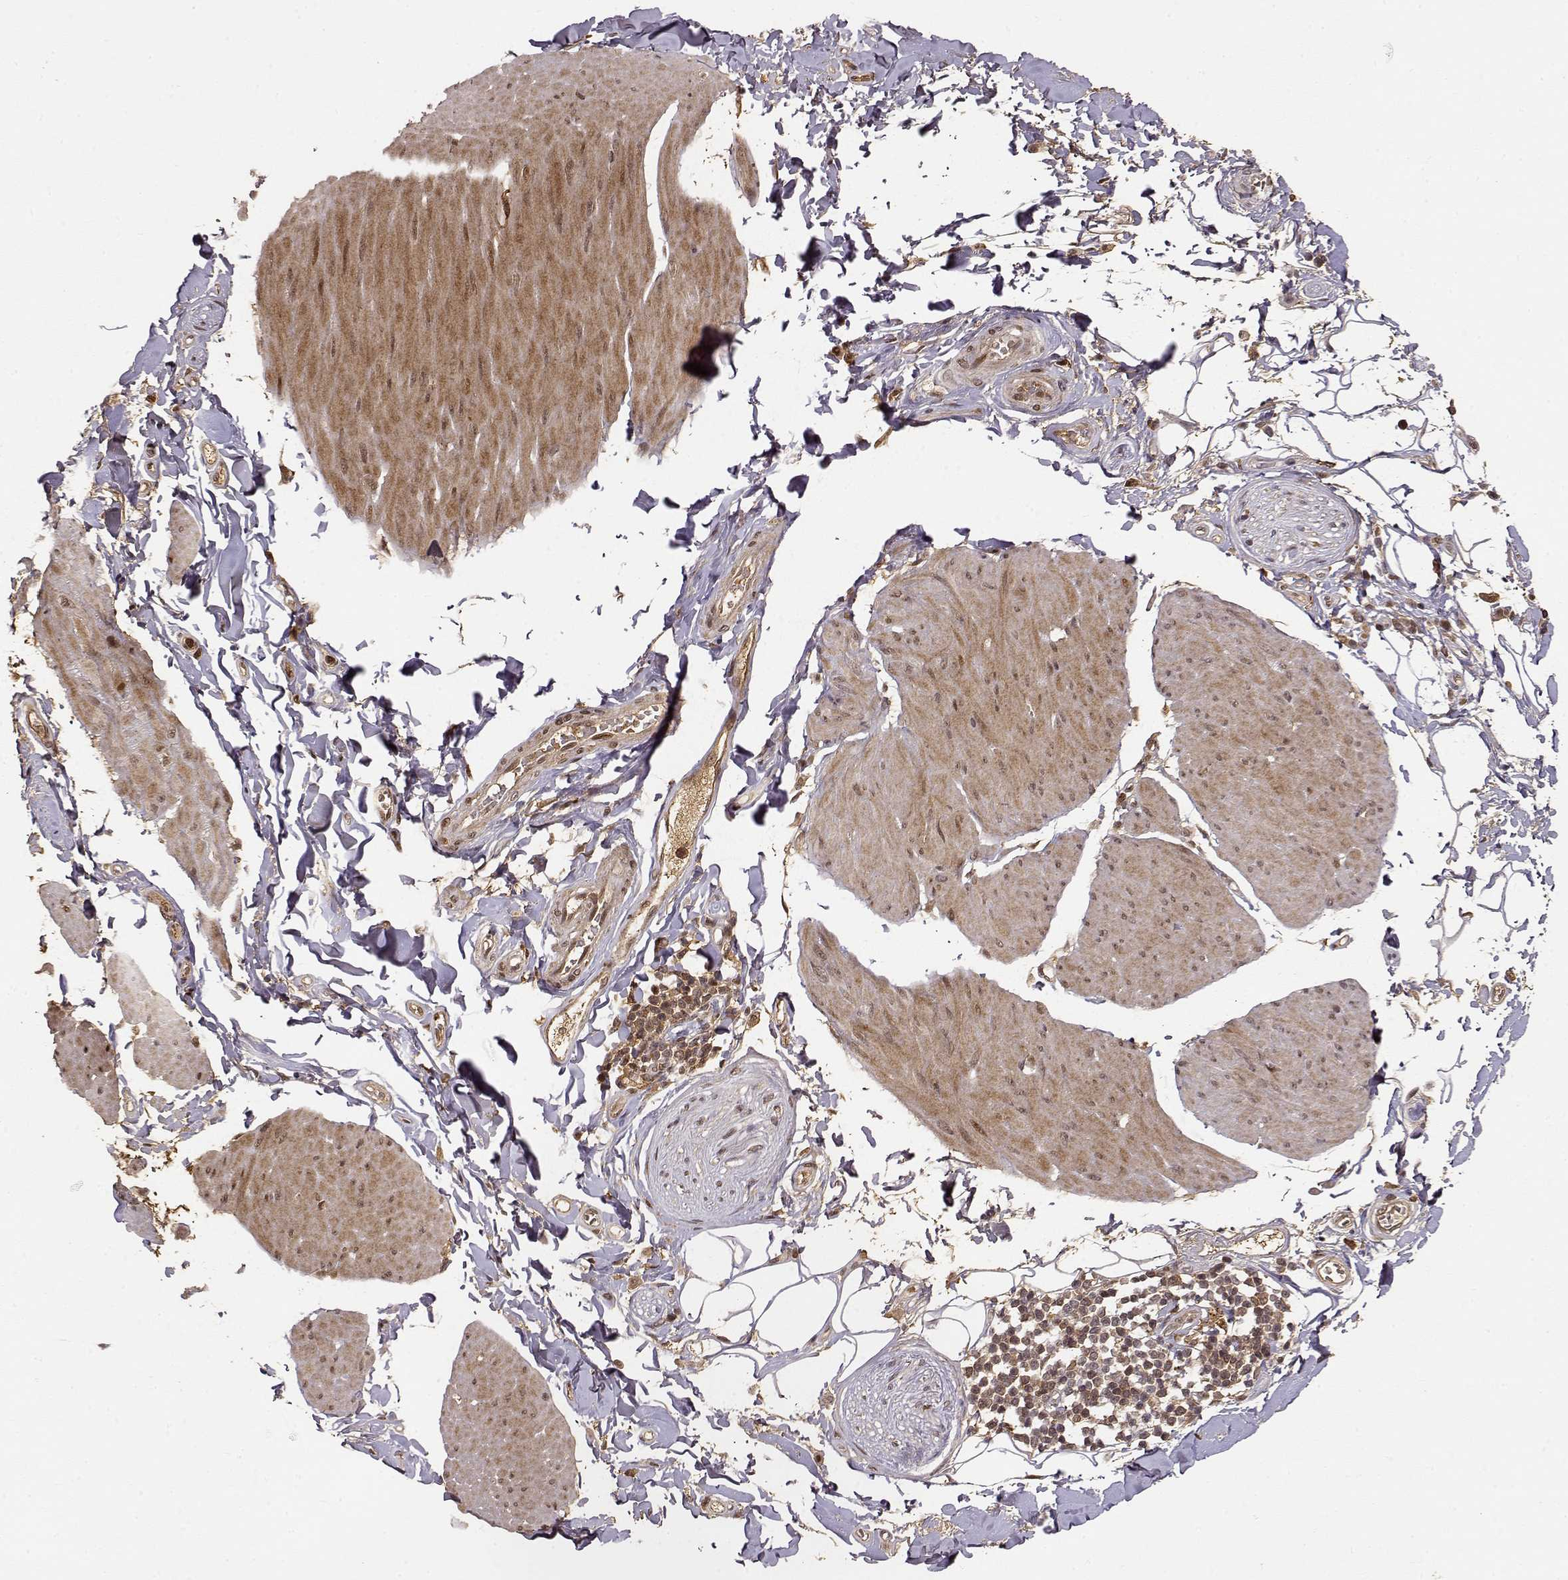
{"staining": {"intensity": "moderate", "quantity": ">75%", "location": "cytoplasmic/membranous,nuclear"}, "tissue": "smooth muscle", "cell_type": "Smooth muscle cells", "image_type": "normal", "snomed": [{"axis": "morphology", "description": "Normal tissue, NOS"}, {"axis": "topography", "description": "Adipose tissue"}, {"axis": "topography", "description": "Smooth muscle"}, {"axis": "topography", "description": "Peripheral nerve tissue"}], "caption": "This is an image of IHC staining of unremarkable smooth muscle, which shows moderate expression in the cytoplasmic/membranous,nuclear of smooth muscle cells.", "gene": "MAEA", "patient": {"sex": "male", "age": 83}}